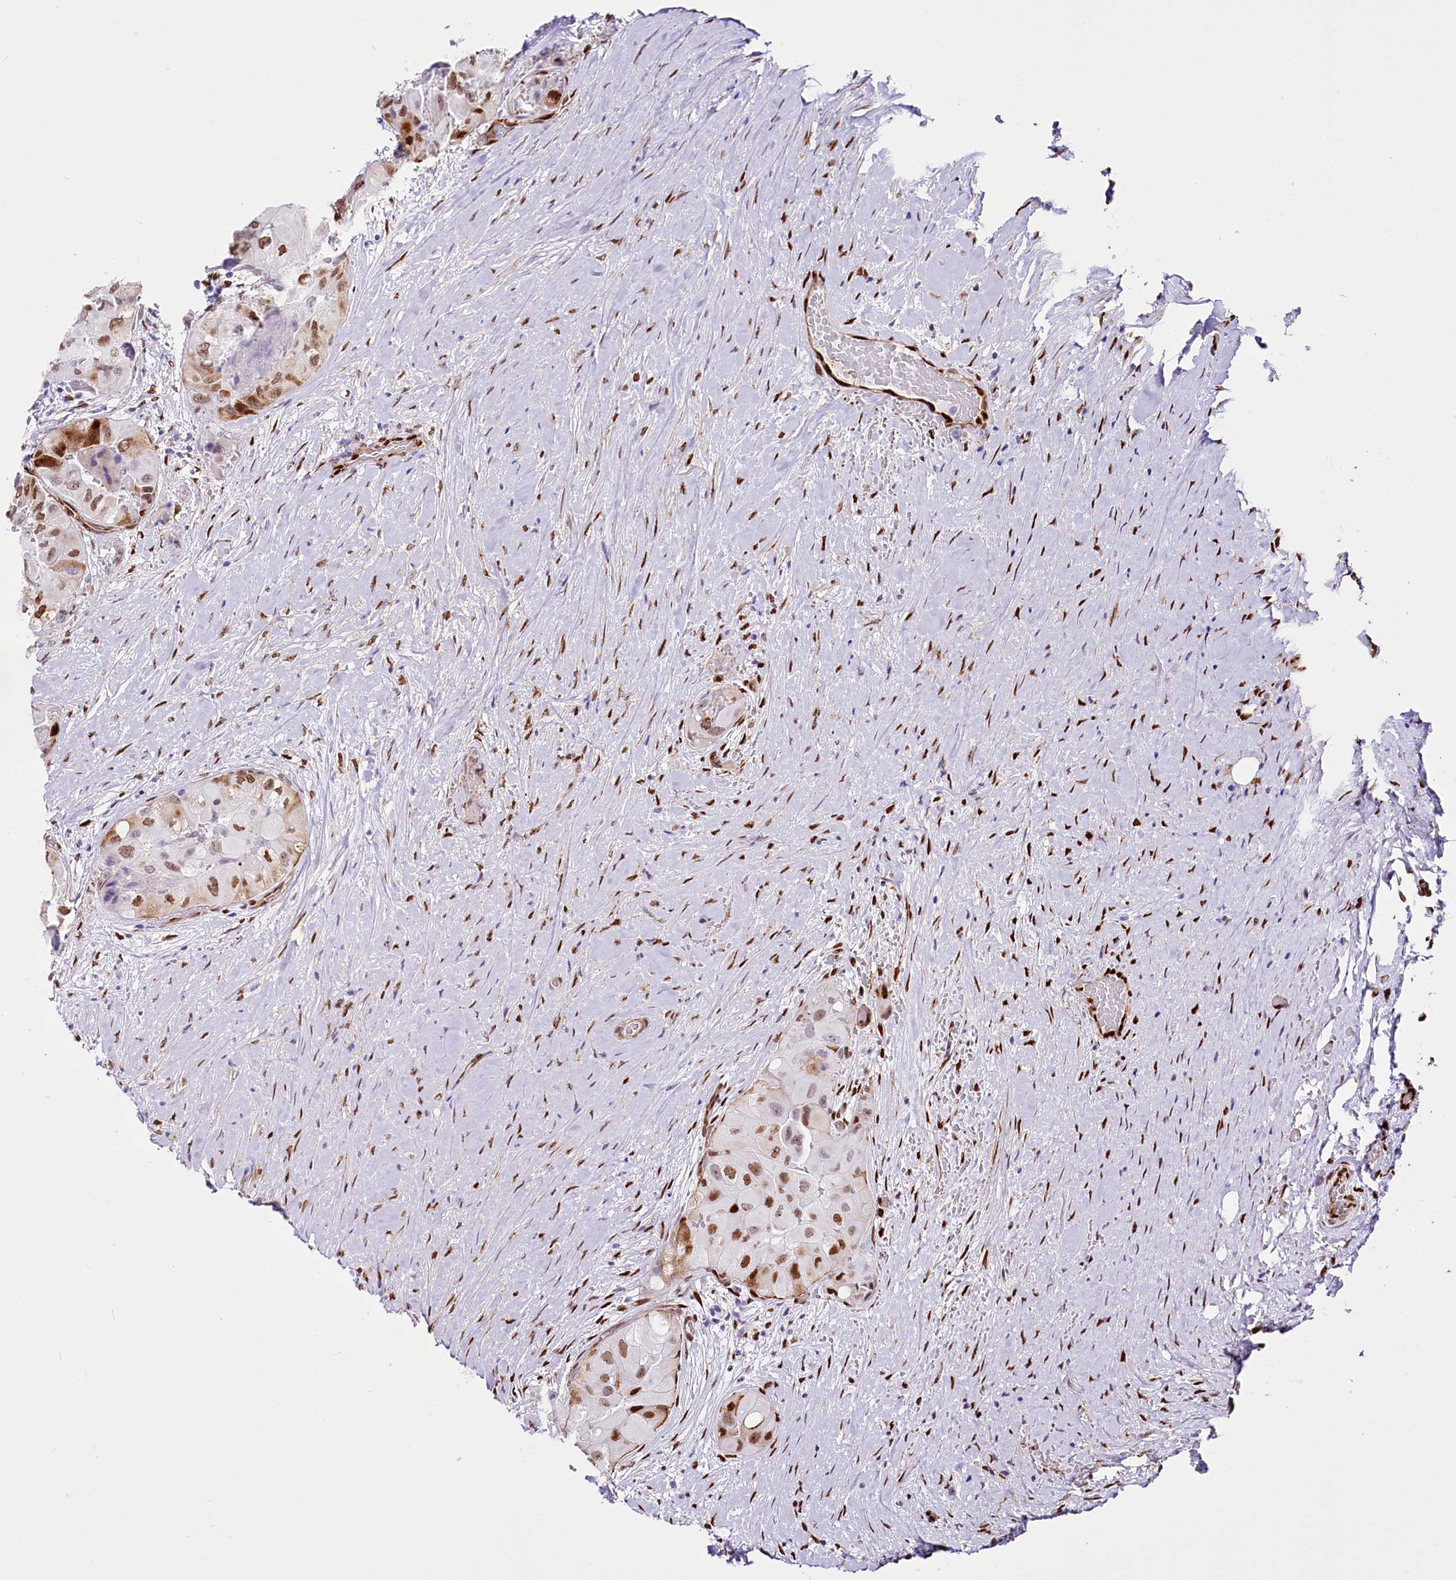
{"staining": {"intensity": "moderate", "quantity": ">75%", "location": "cytoplasmic/membranous,nuclear"}, "tissue": "thyroid cancer", "cell_type": "Tumor cells", "image_type": "cancer", "snomed": [{"axis": "morphology", "description": "Papillary adenocarcinoma, NOS"}, {"axis": "topography", "description": "Thyroid gland"}], "caption": "About >75% of tumor cells in thyroid cancer reveal moderate cytoplasmic/membranous and nuclear protein expression as visualized by brown immunohistochemical staining.", "gene": "PTMS", "patient": {"sex": "female", "age": 59}}